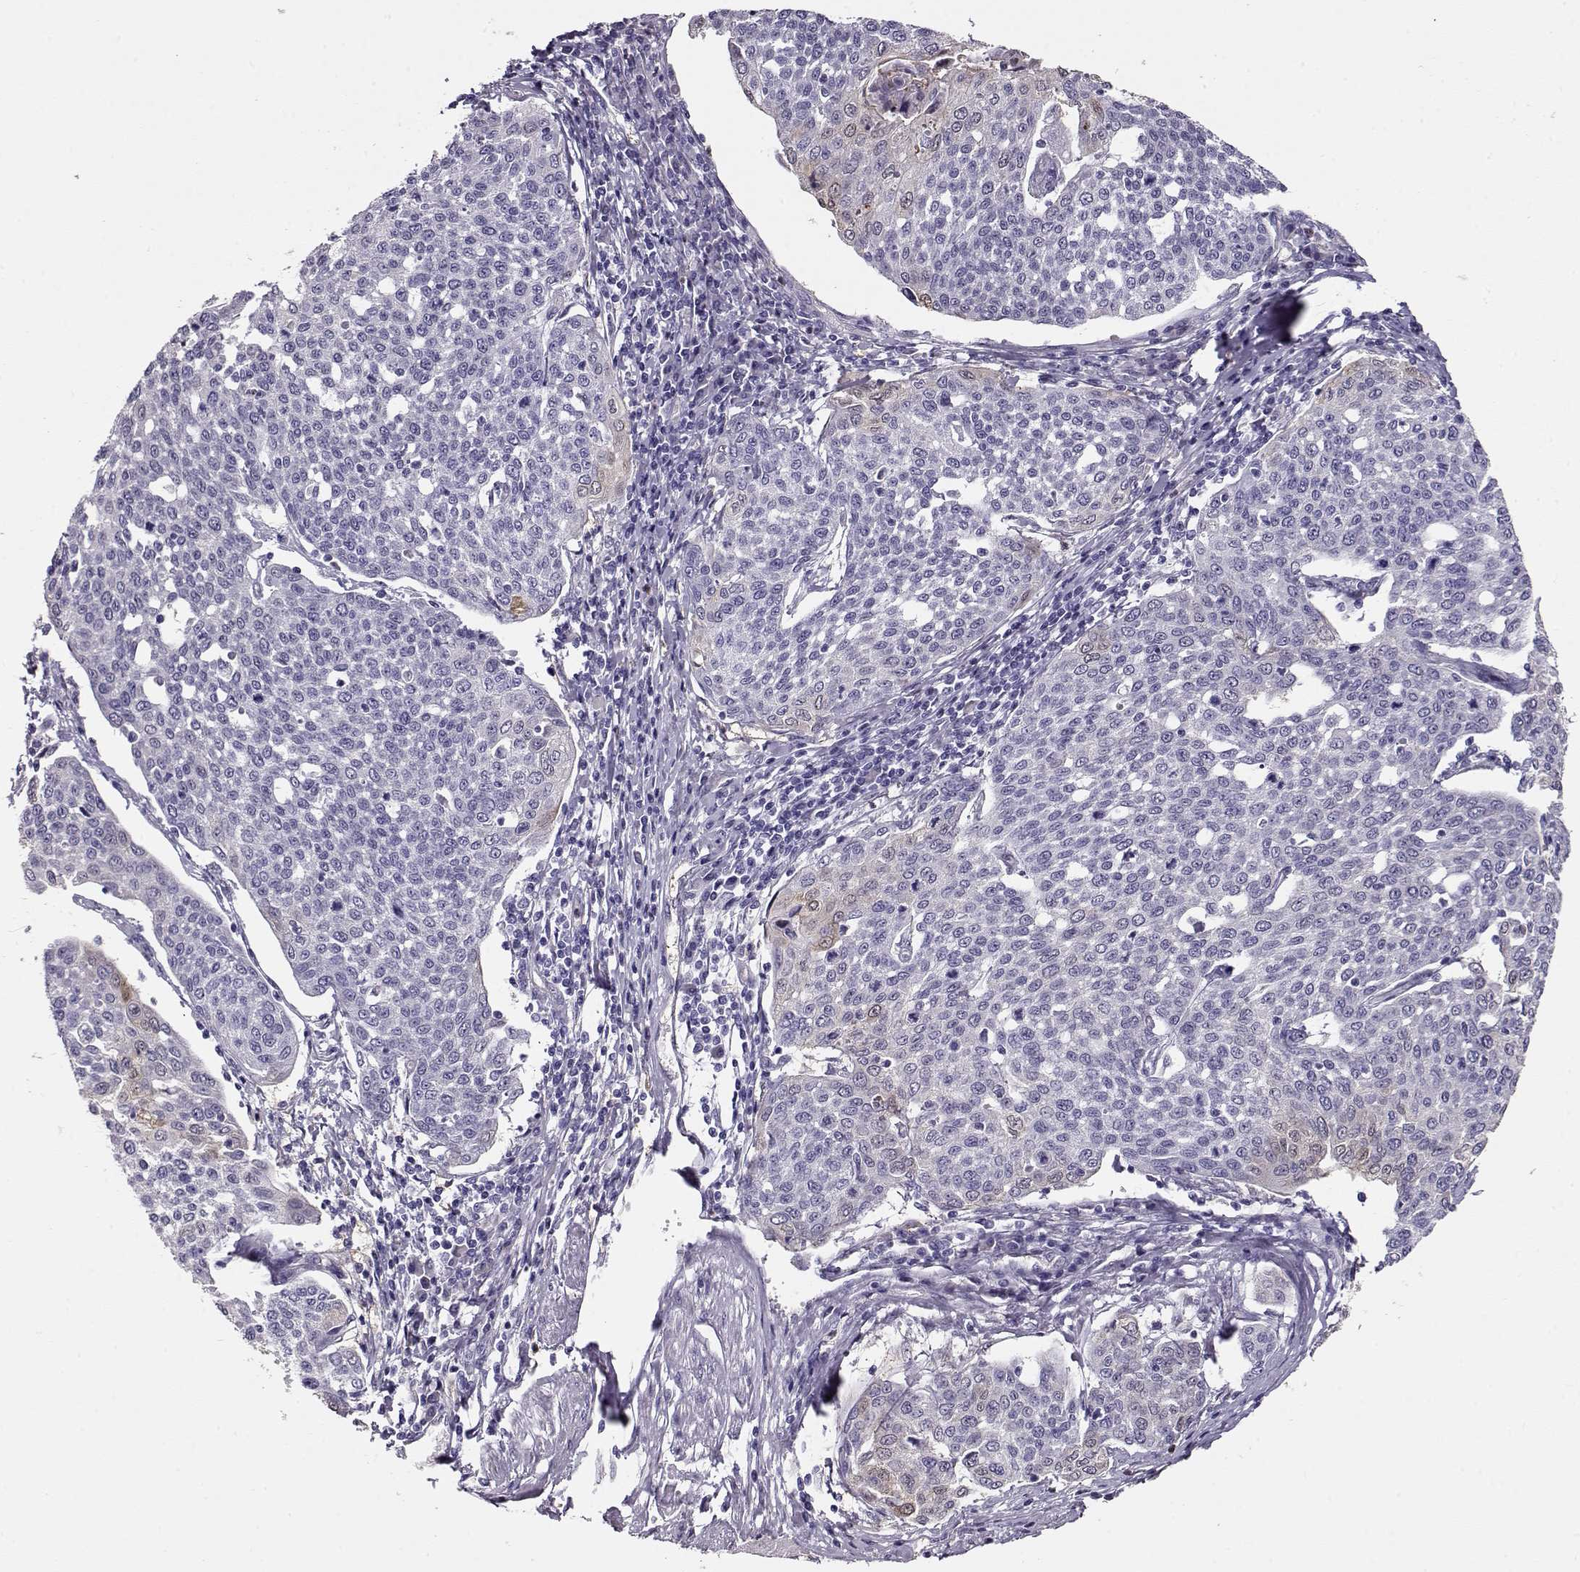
{"staining": {"intensity": "negative", "quantity": "none", "location": "none"}, "tissue": "cervical cancer", "cell_type": "Tumor cells", "image_type": "cancer", "snomed": [{"axis": "morphology", "description": "Squamous cell carcinoma, NOS"}, {"axis": "topography", "description": "Cervix"}], "caption": "Tumor cells show no significant protein expression in cervical cancer. (DAB immunohistochemistry (IHC) visualized using brightfield microscopy, high magnification).", "gene": "CCR8", "patient": {"sex": "female", "age": 34}}